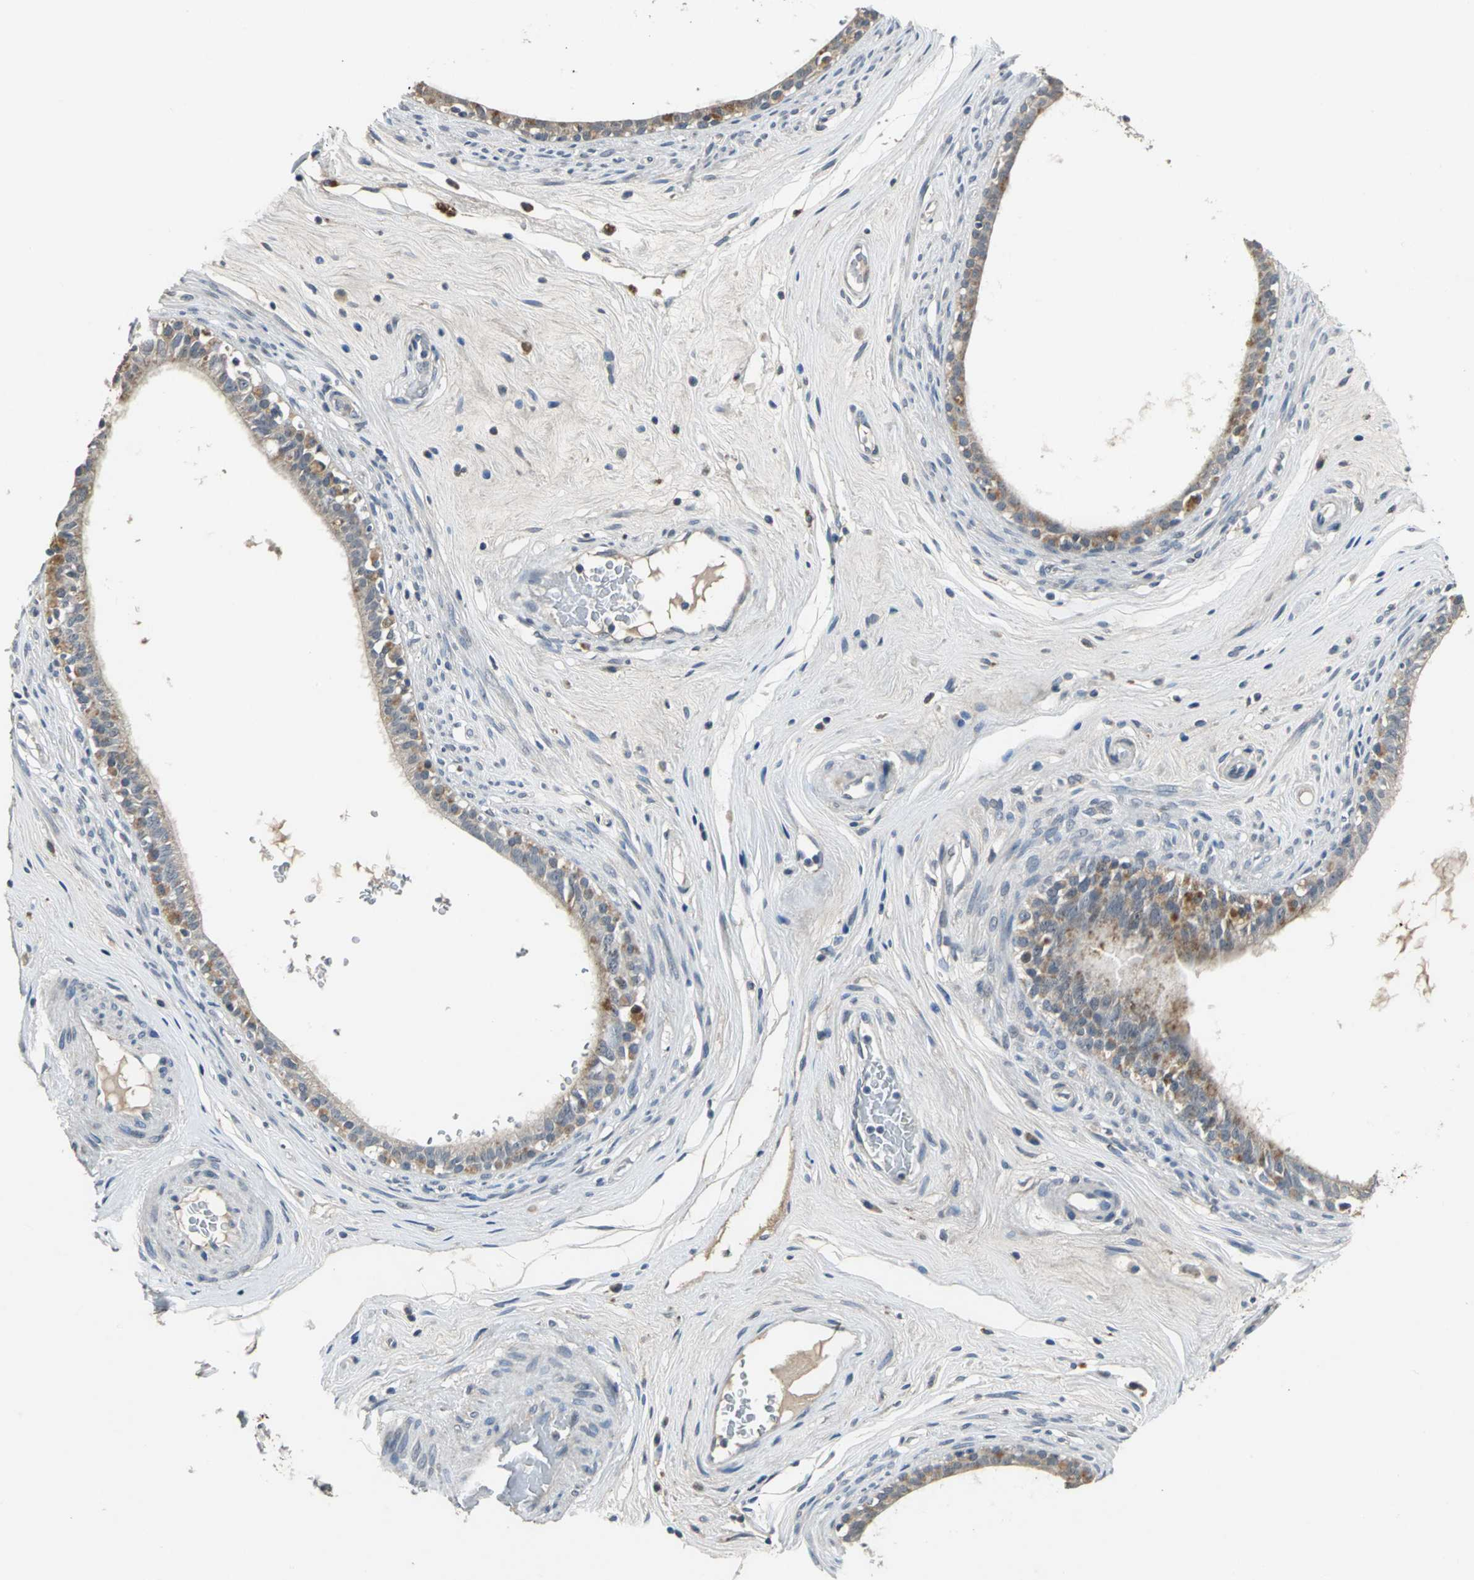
{"staining": {"intensity": "moderate", "quantity": "25%-75%", "location": "cytoplasmic/membranous"}, "tissue": "epididymis", "cell_type": "Glandular cells", "image_type": "normal", "snomed": [{"axis": "morphology", "description": "Normal tissue, NOS"}, {"axis": "morphology", "description": "Inflammation, NOS"}, {"axis": "topography", "description": "Epididymis"}], "caption": "This photomicrograph demonstrates IHC staining of unremarkable human epididymis, with medium moderate cytoplasmic/membranous expression in about 25%-75% of glandular cells.", "gene": "JADE3", "patient": {"sex": "male", "age": 84}}